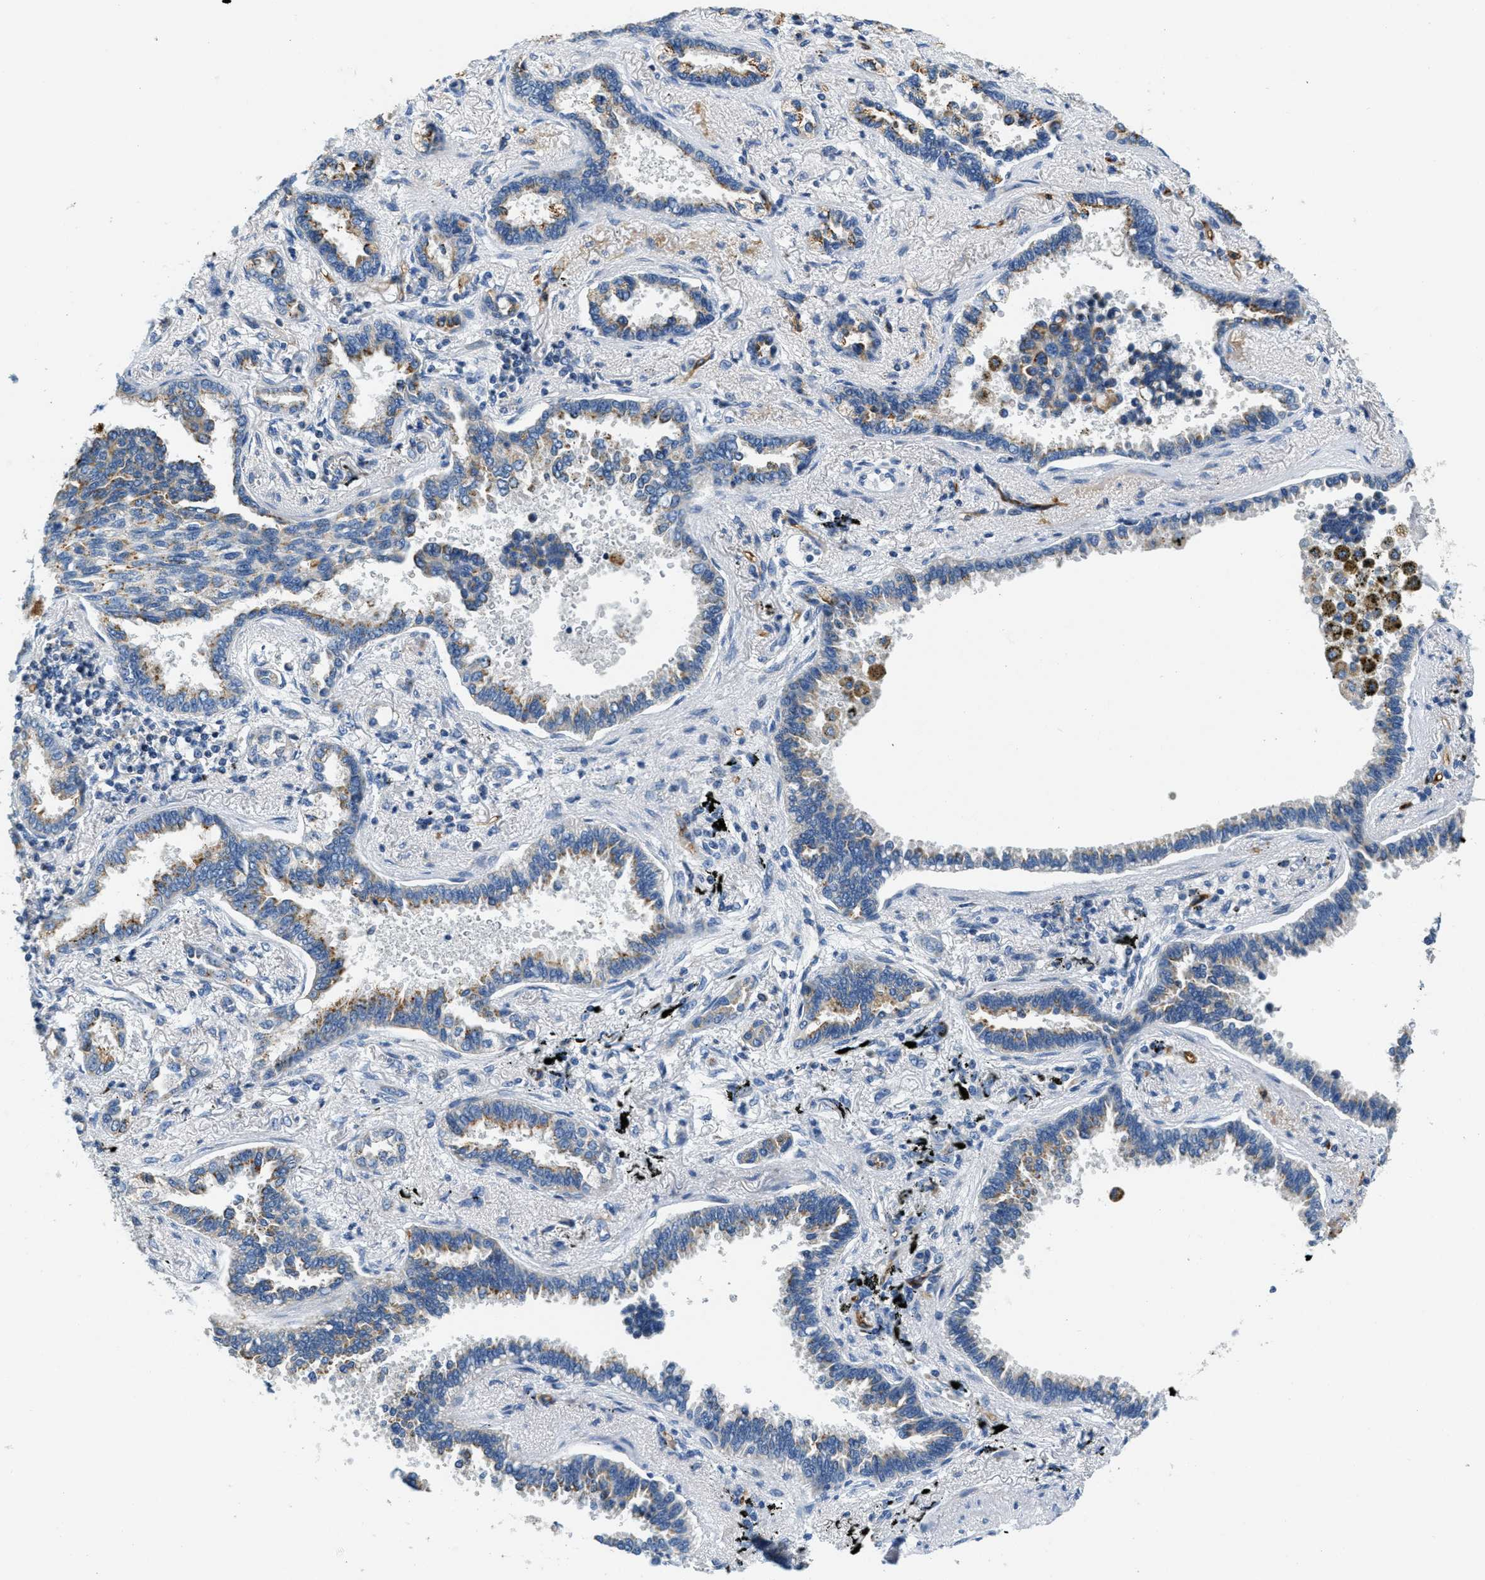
{"staining": {"intensity": "moderate", "quantity": "<25%", "location": "cytoplasmic/membranous"}, "tissue": "lung cancer", "cell_type": "Tumor cells", "image_type": "cancer", "snomed": [{"axis": "morphology", "description": "Normal tissue, NOS"}, {"axis": "morphology", "description": "Adenocarcinoma, NOS"}, {"axis": "topography", "description": "Lung"}], "caption": "A histopathology image showing moderate cytoplasmic/membranous expression in about <25% of tumor cells in adenocarcinoma (lung), as visualized by brown immunohistochemical staining.", "gene": "CA4", "patient": {"sex": "male", "age": 59}}